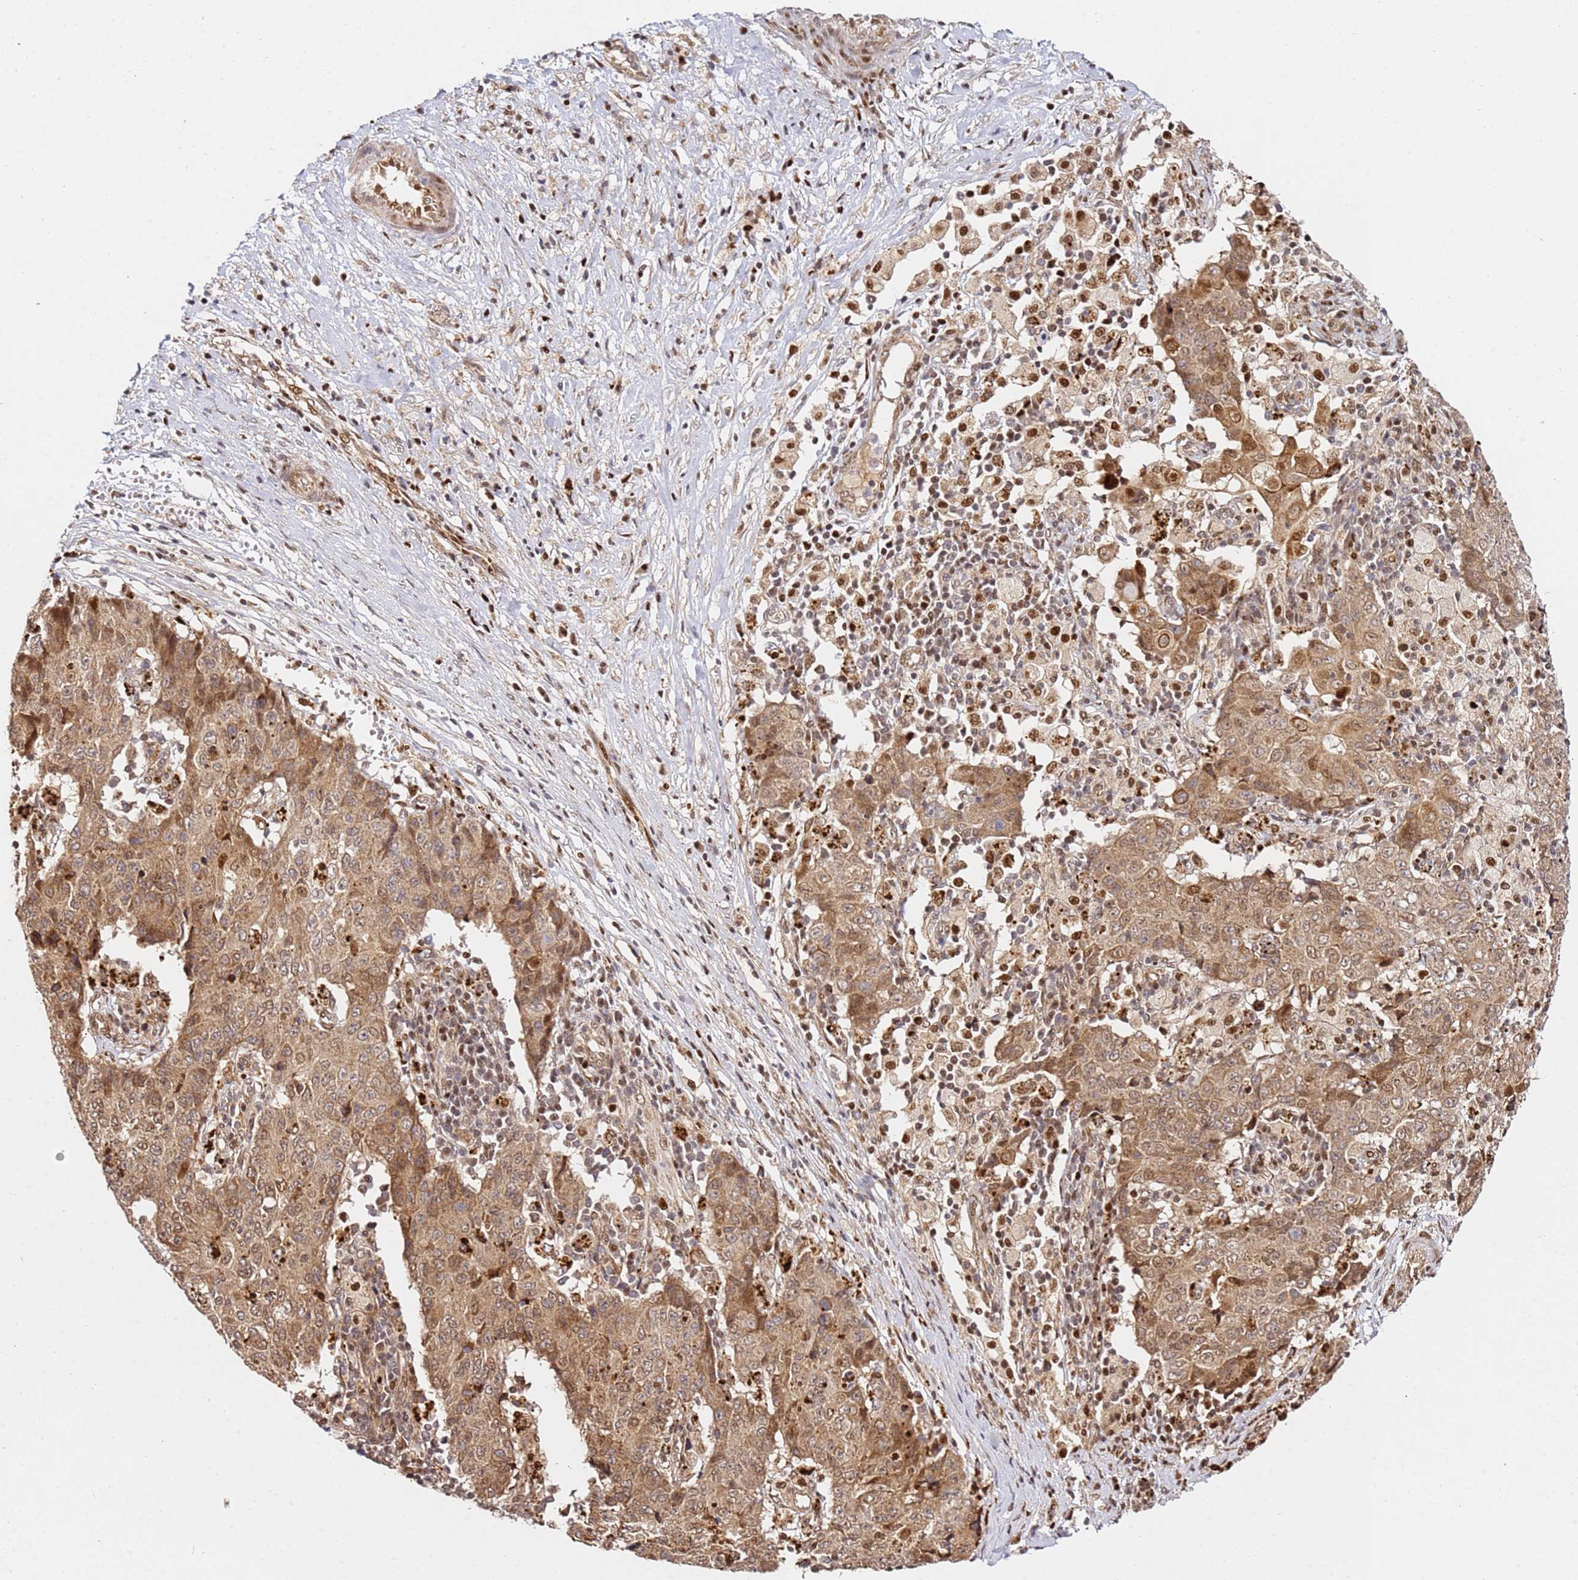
{"staining": {"intensity": "moderate", "quantity": ">75%", "location": "cytoplasmic/membranous,nuclear"}, "tissue": "ovarian cancer", "cell_type": "Tumor cells", "image_type": "cancer", "snomed": [{"axis": "morphology", "description": "Carcinoma, endometroid"}, {"axis": "topography", "description": "Ovary"}], "caption": "Ovarian cancer (endometroid carcinoma) stained for a protein demonstrates moderate cytoplasmic/membranous and nuclear positivity in tumor cells.", "gene": "SMOX", "patient": {"sex": "female", "age": 42}}